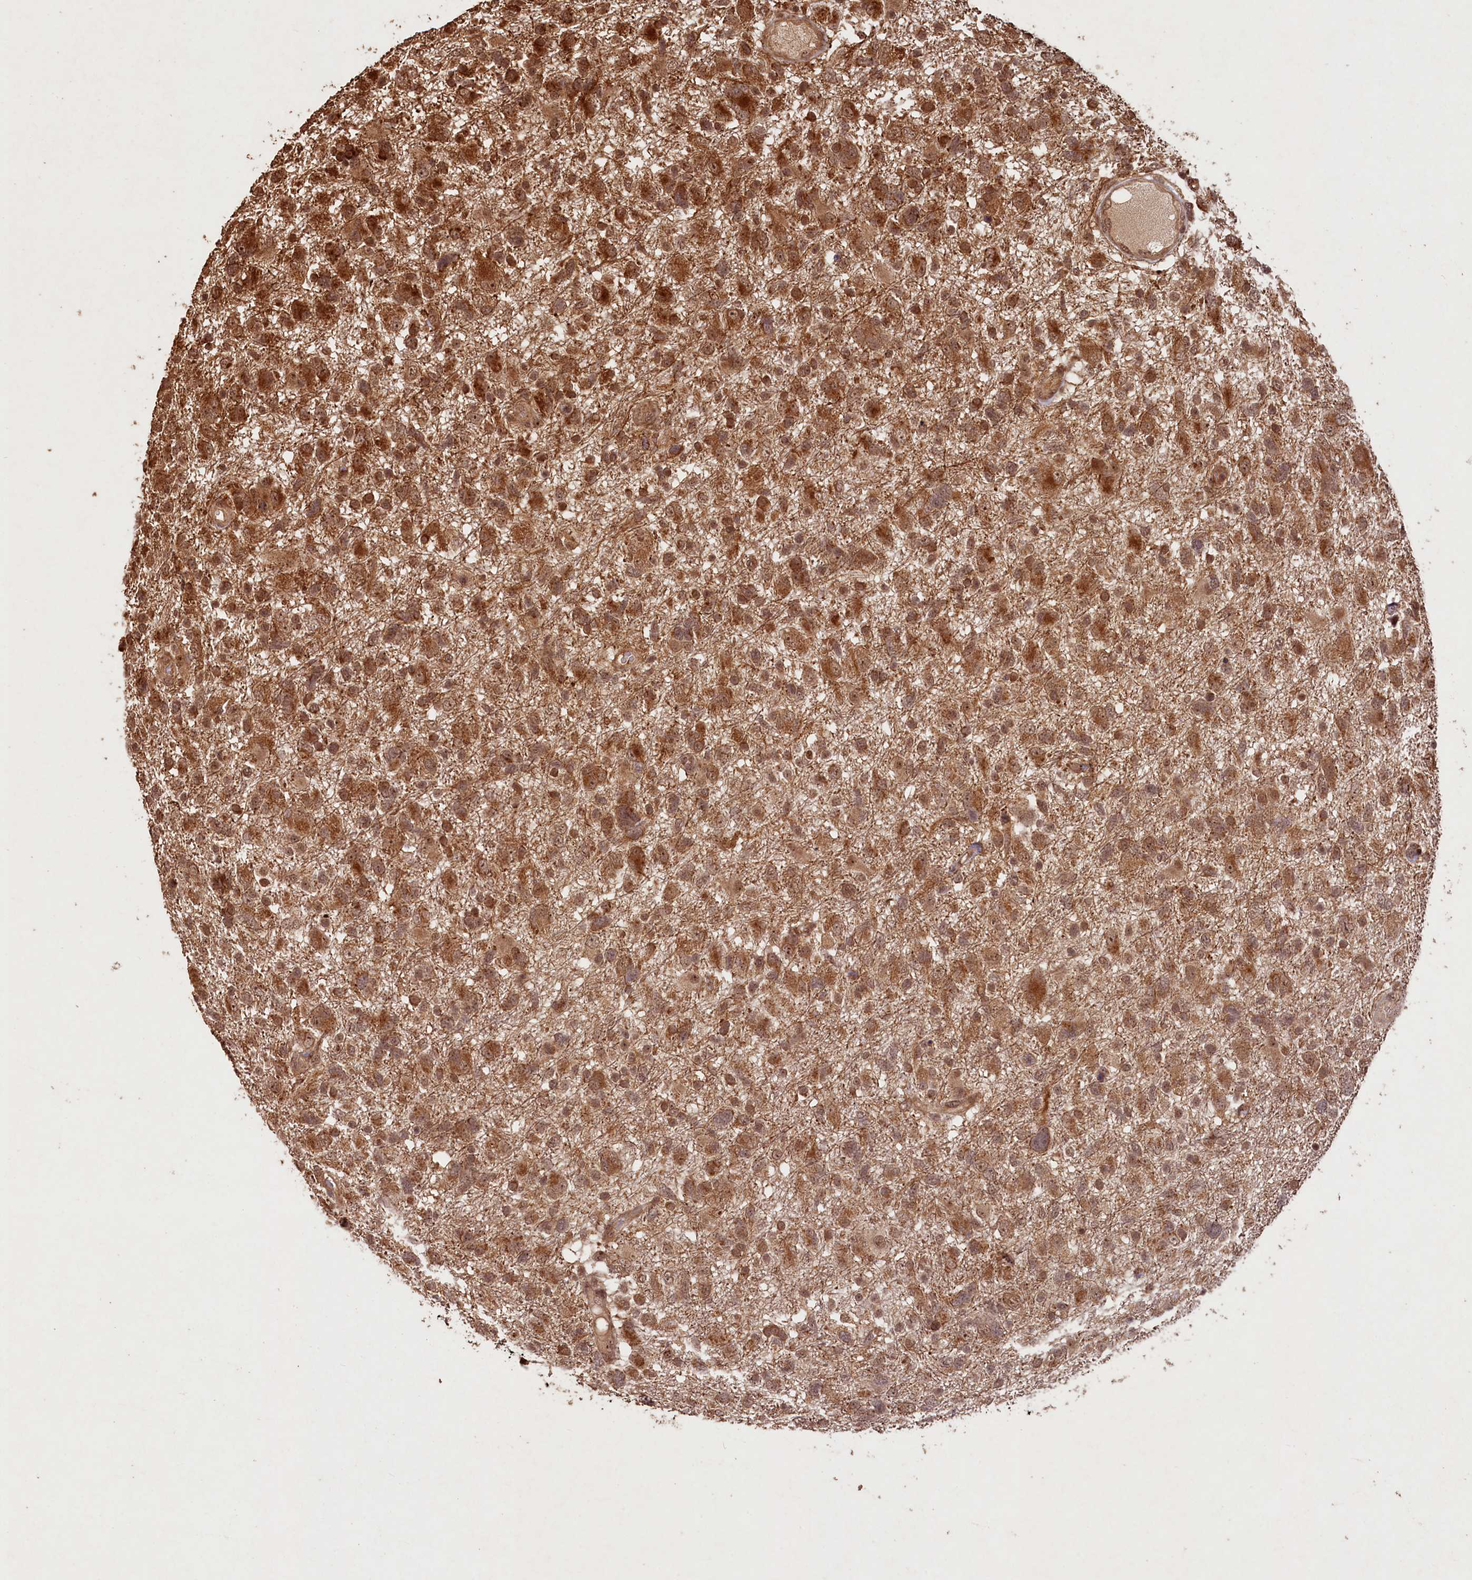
{"staining": {"intensity": "moderate", "quantity": ">75%", "location": "cytoplasmic/membranous,nuclear"}, "tissue": "glioma", "cell_type": "Tumor cells", "image_type": "cancer", "snomed": [{"axis": "morphology", "description": "Glioma, malignant, High grade"}, {"axis": "topography", "description": "Brain"}], "caption": "Protein expression analysis of human malignant glioma (high-grade) reveals moderate cytoplasmic/membranous and nuclear staining in about >75% of tumor cells. The staining was performed using DAB (3,3'-diaminobenzidine) to visualize the protein expression in brown, while the nuclei were stained in blue with hematoxylin (Magnification: 20x).", "gene": "SHPRH", "patient": {"sex": "male", "age": 61}}